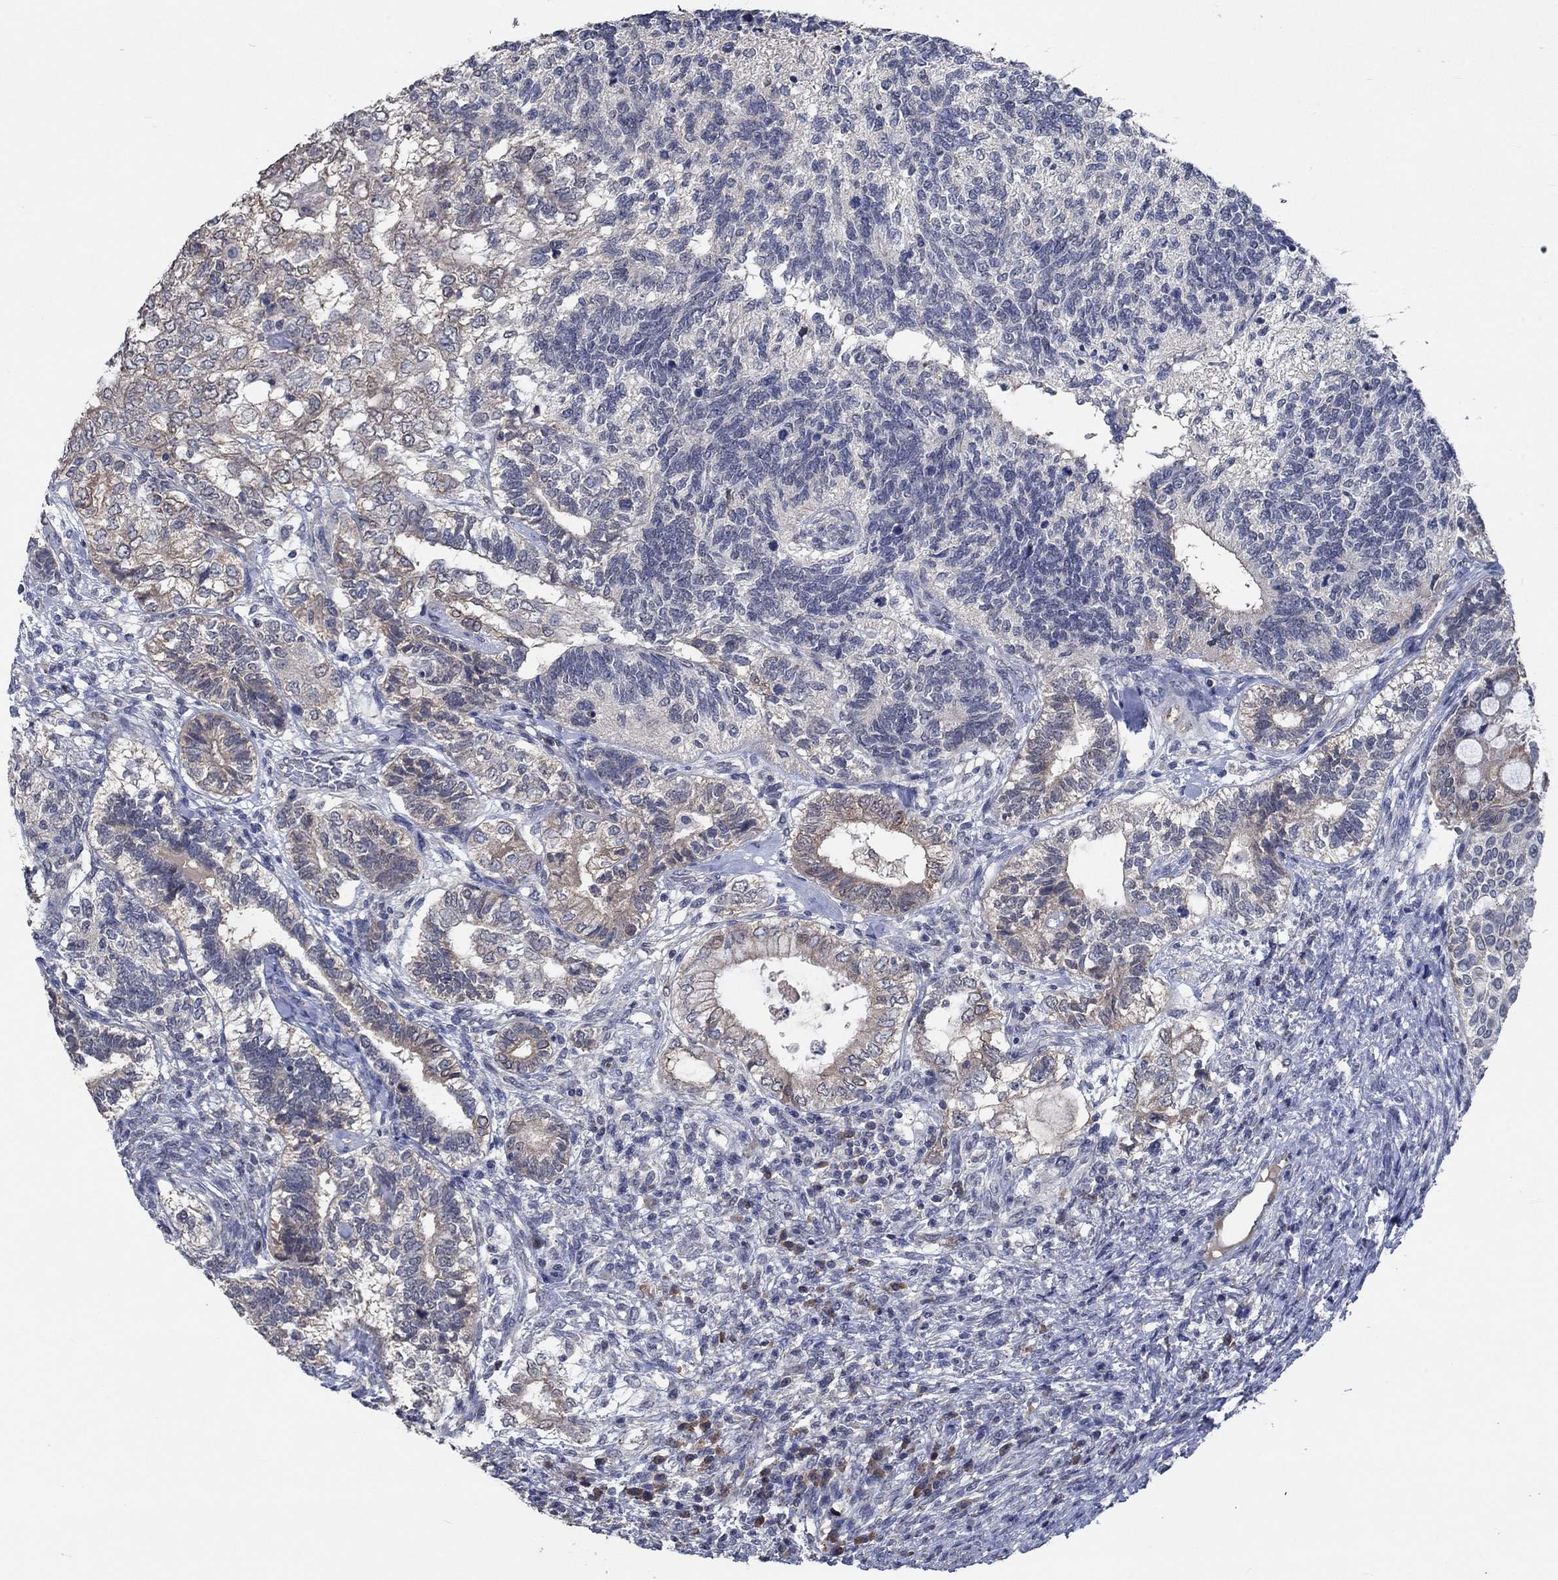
{"staining": {"intensity": "weak", "quantity": "<25%", "location": "cytoplasmic/membranous"}, "tissue": "testis cancer", "cell_type": "Tumor cells", "image_type": "cancer", "snomed": [{"axis": "morphology", "description": "Seminoma, NOS"}, {"axis": "morphology", "description": "Carcinoma, Embryonal, NOS"}, {"axis": "topography", "description": "Testis"}], "caption": "A high-resolution photomicrograph shows immunohistochemistry (IHC) staining of testis seminoma, which exhibits no significant expression in tumor cells.", "gene": "OBSCN", "patient": {"sex": "male", "age": 41}}